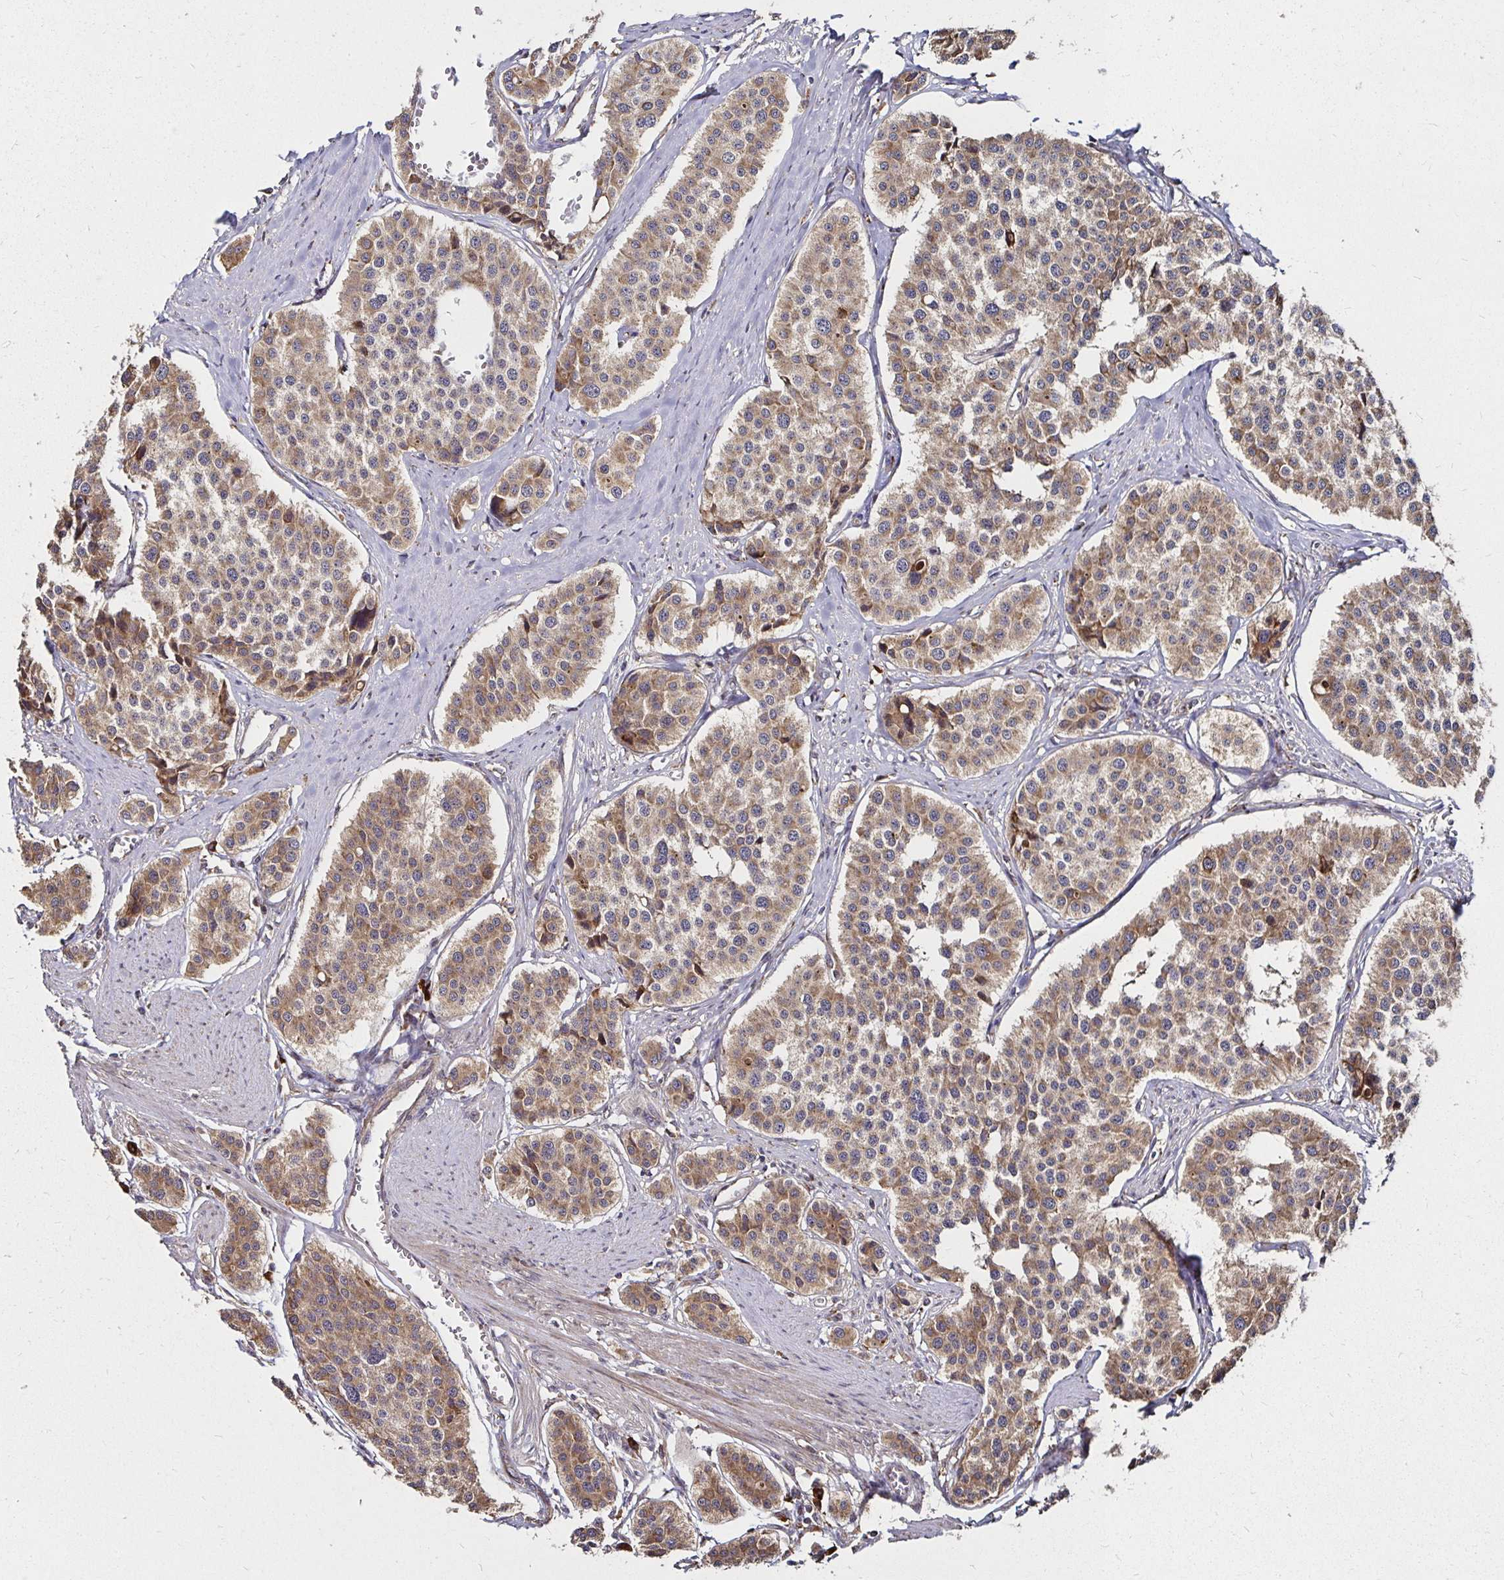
{"staining": {"intensity": "moderate", "quantity": ">75%", "location": "cytoplasmic/membranous"}, "tissue": "carcinoid", "cell_type": "Tumor cells", "image_type": "cancer", "snomed": [{"axis": "morphology", "description": "Carcinoid, malignant, NOS"}, {"axis": "topography", "description": "Small intestine"}], "caption": "Protein analysis of carcinoid tissue exhibits moderate cytoplasmic/membranous staining in about >75% of tumor cells. Using DAB (3,3'-diaminobenzidine) (brown) and hematoxylin (blue) stains, captured at high magnification using brightfield microscopy.", "gene": "MLST8", "patient": {"sex": "male", "age": 60}}